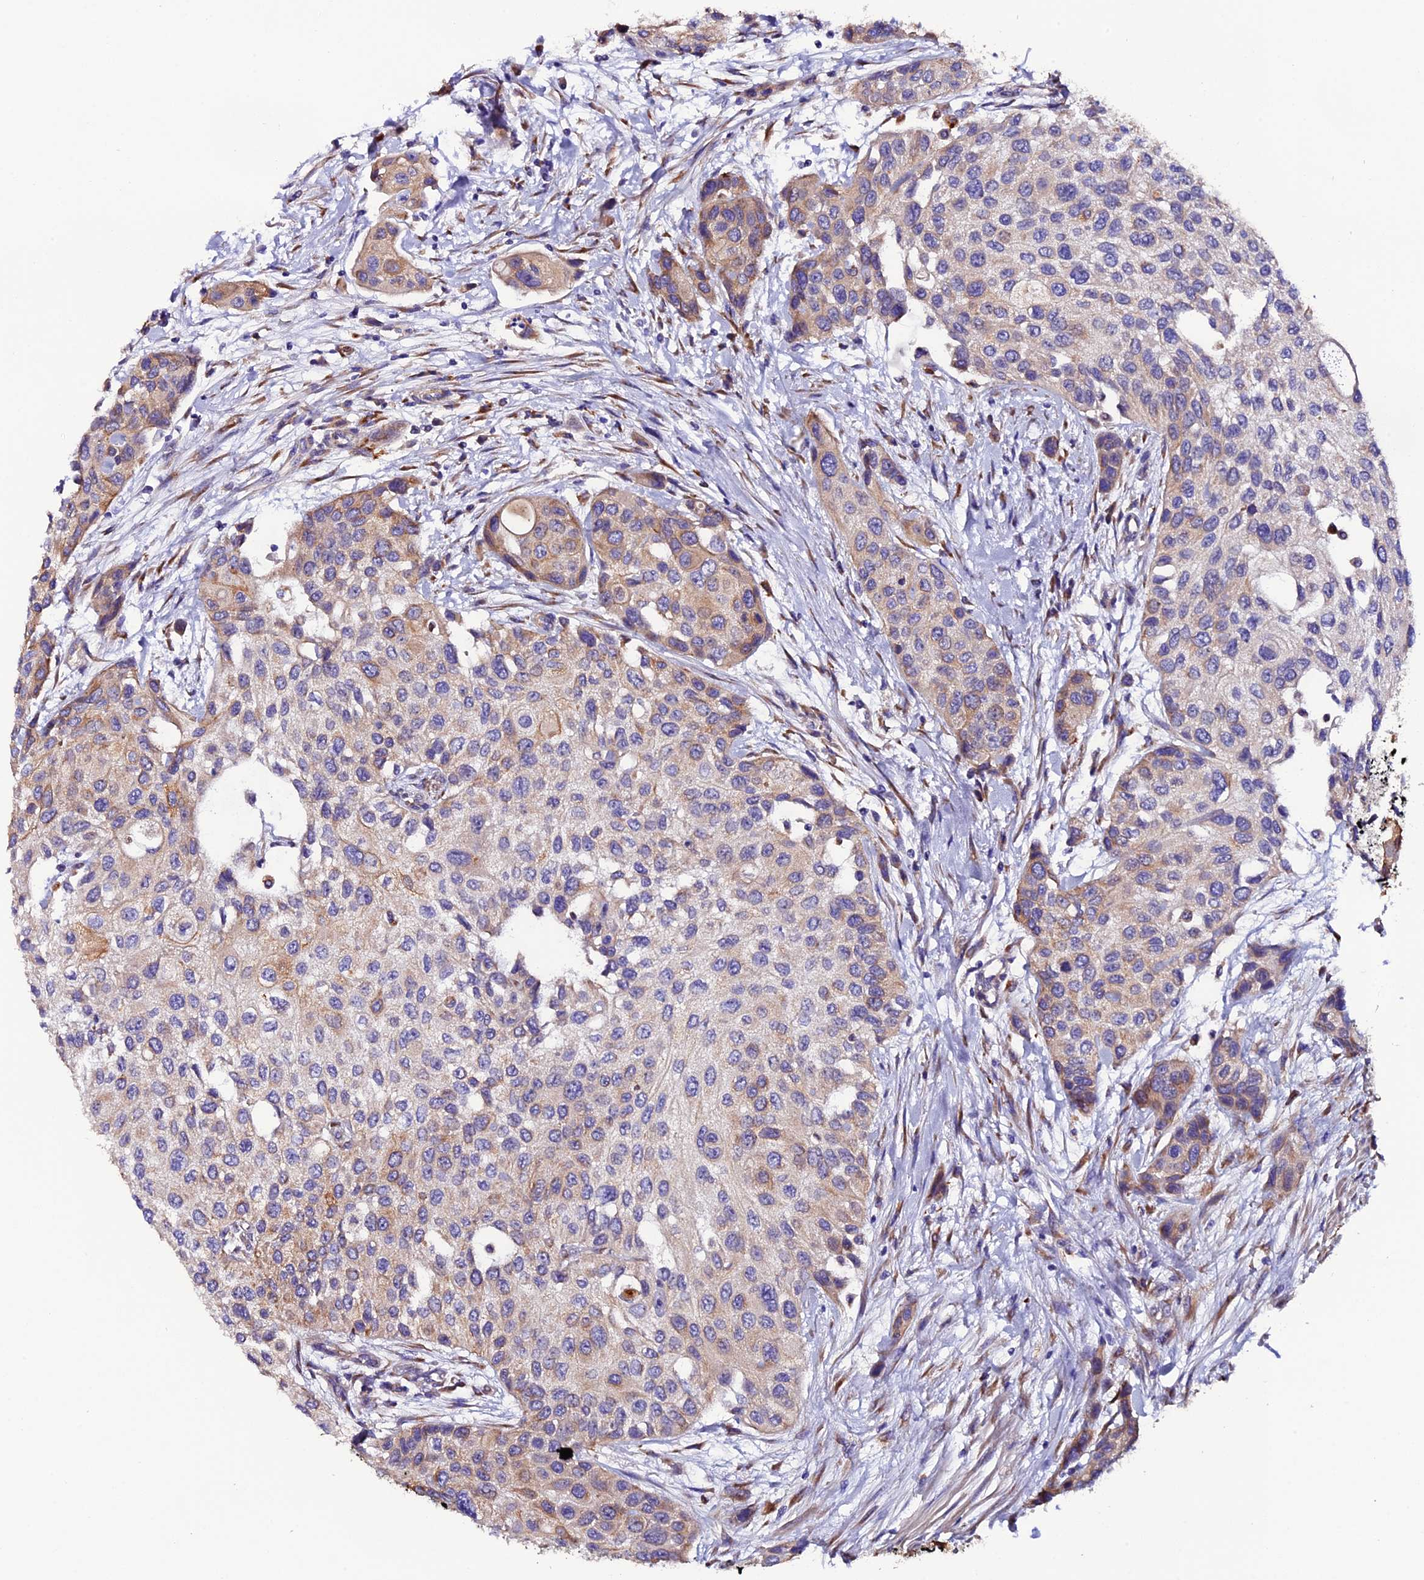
{"staining": {"intensity": "weak", "quantity": "25%-75%", "location": "cytoplasmic/membranous"}, "tissue": "urothelial cancer", "cell_type": "Tumor cells", "image_type": "cancer", "snomed": [{"axis": "morphology", "description": "Normal tissue, NOS"}, {"axis": "morphology", "description": "Urothelial carcinoma, High grade"}, {"axis": "topography", "description": "Vascular tissue"}, {"axis": "topography", "description": "Urinary bladder"}], "caption": "Immunohistochemical staining of human urothelial cancer displays weak cytoplasmic/membranous protein expression in about 25%-75% of tumor cells.", "gene": "CLN5", "patient": {"sex": "female", "age": 56}}